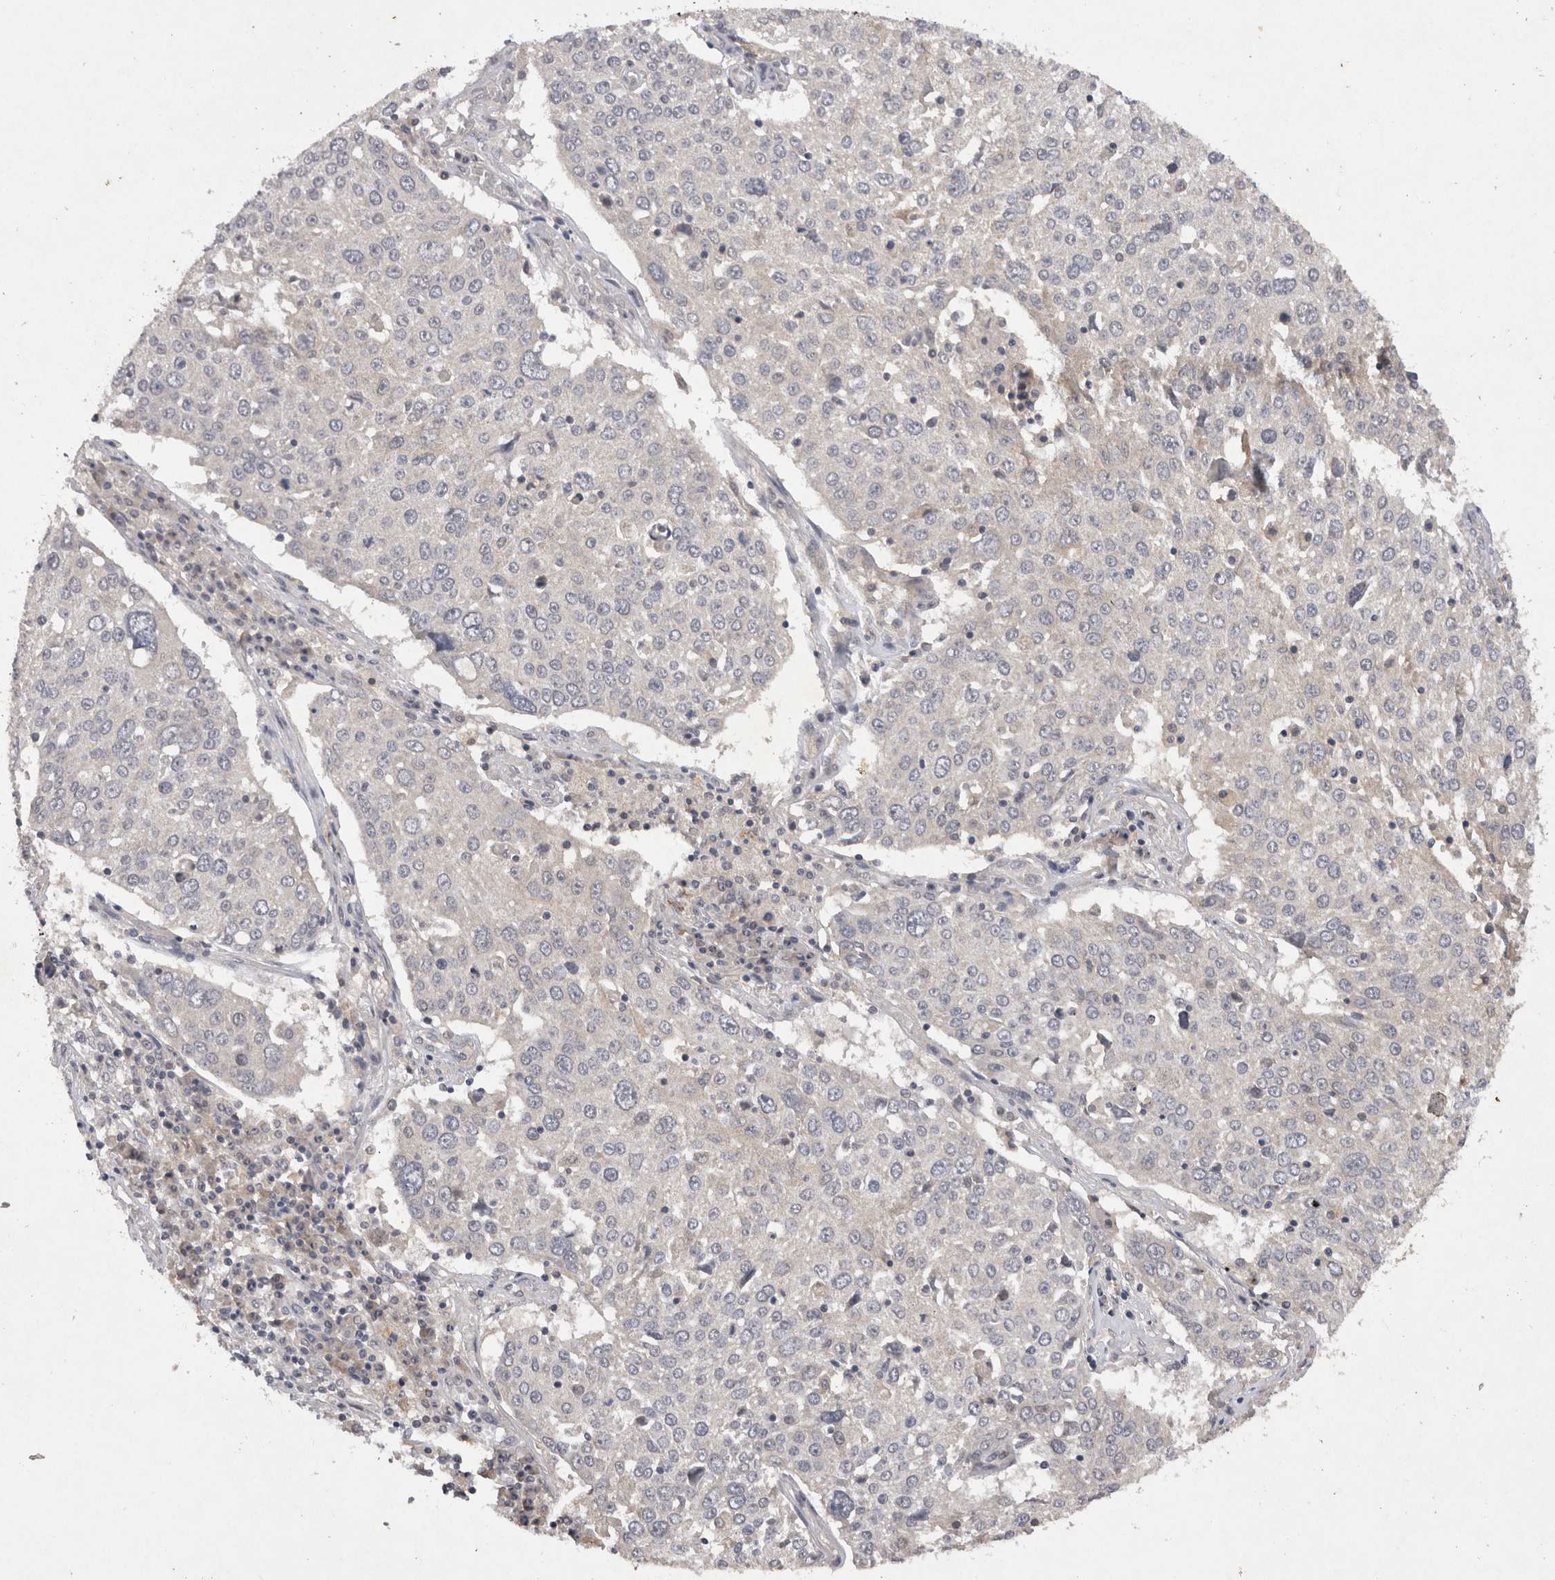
{"staining": {"intensity": "negative", "quantity": "none", "location": "none"}, "tissue": "lung cancer", "cell_type": "Tumor cells", "image_type": "cancer", "snomed": [{"axis": "morphology", "description": "Squamous cell carcinoma, NOS"}, {"axis": "topography", "description": "Lung"}], "caption": "An image of squamous cell carcinoma (lung) stained for a protein shows no brown staining in tumor cells. (DAB IHC with hematoxylin counter stain).", "gene": "RASSF3", "patient": {"sex": "male", "age": 65}}